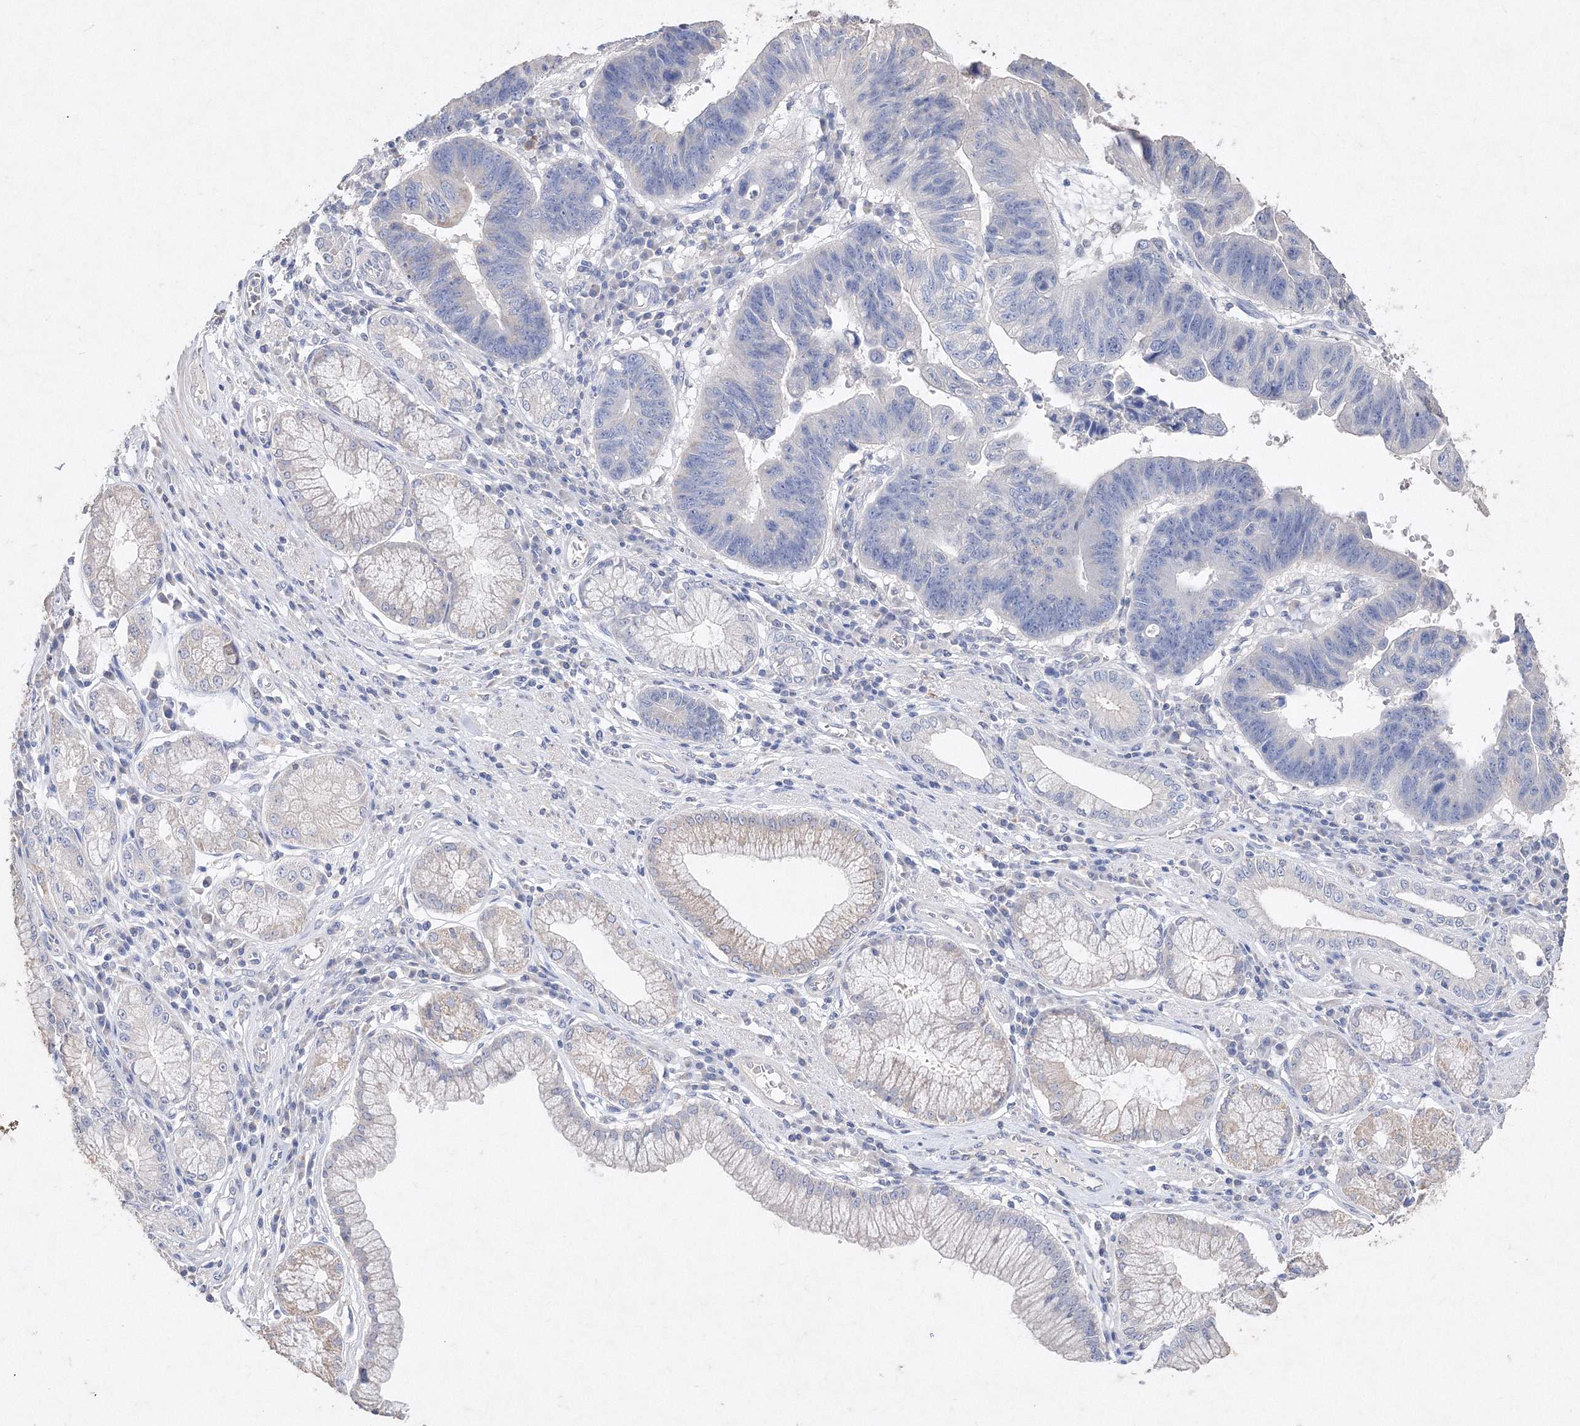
{"staining": {"intensity": "negative", "quantity": "none", "location": "none"}, "tissue": "stomach cancer", "cell_type": "Tumor cells", "image_type": "cancer", "snomed": [{"axis": "morphology", "description": "Adenocarcinoma, NOS"}, {"axis": "topography", "description": "Stomach"}], "caption": "Immunohistochemical staining of stomach adenocarcinoma exhibits no significant positivity in tumor cells.", "gene": "GLS", "patient": {"sex": "male", "age": 59}}